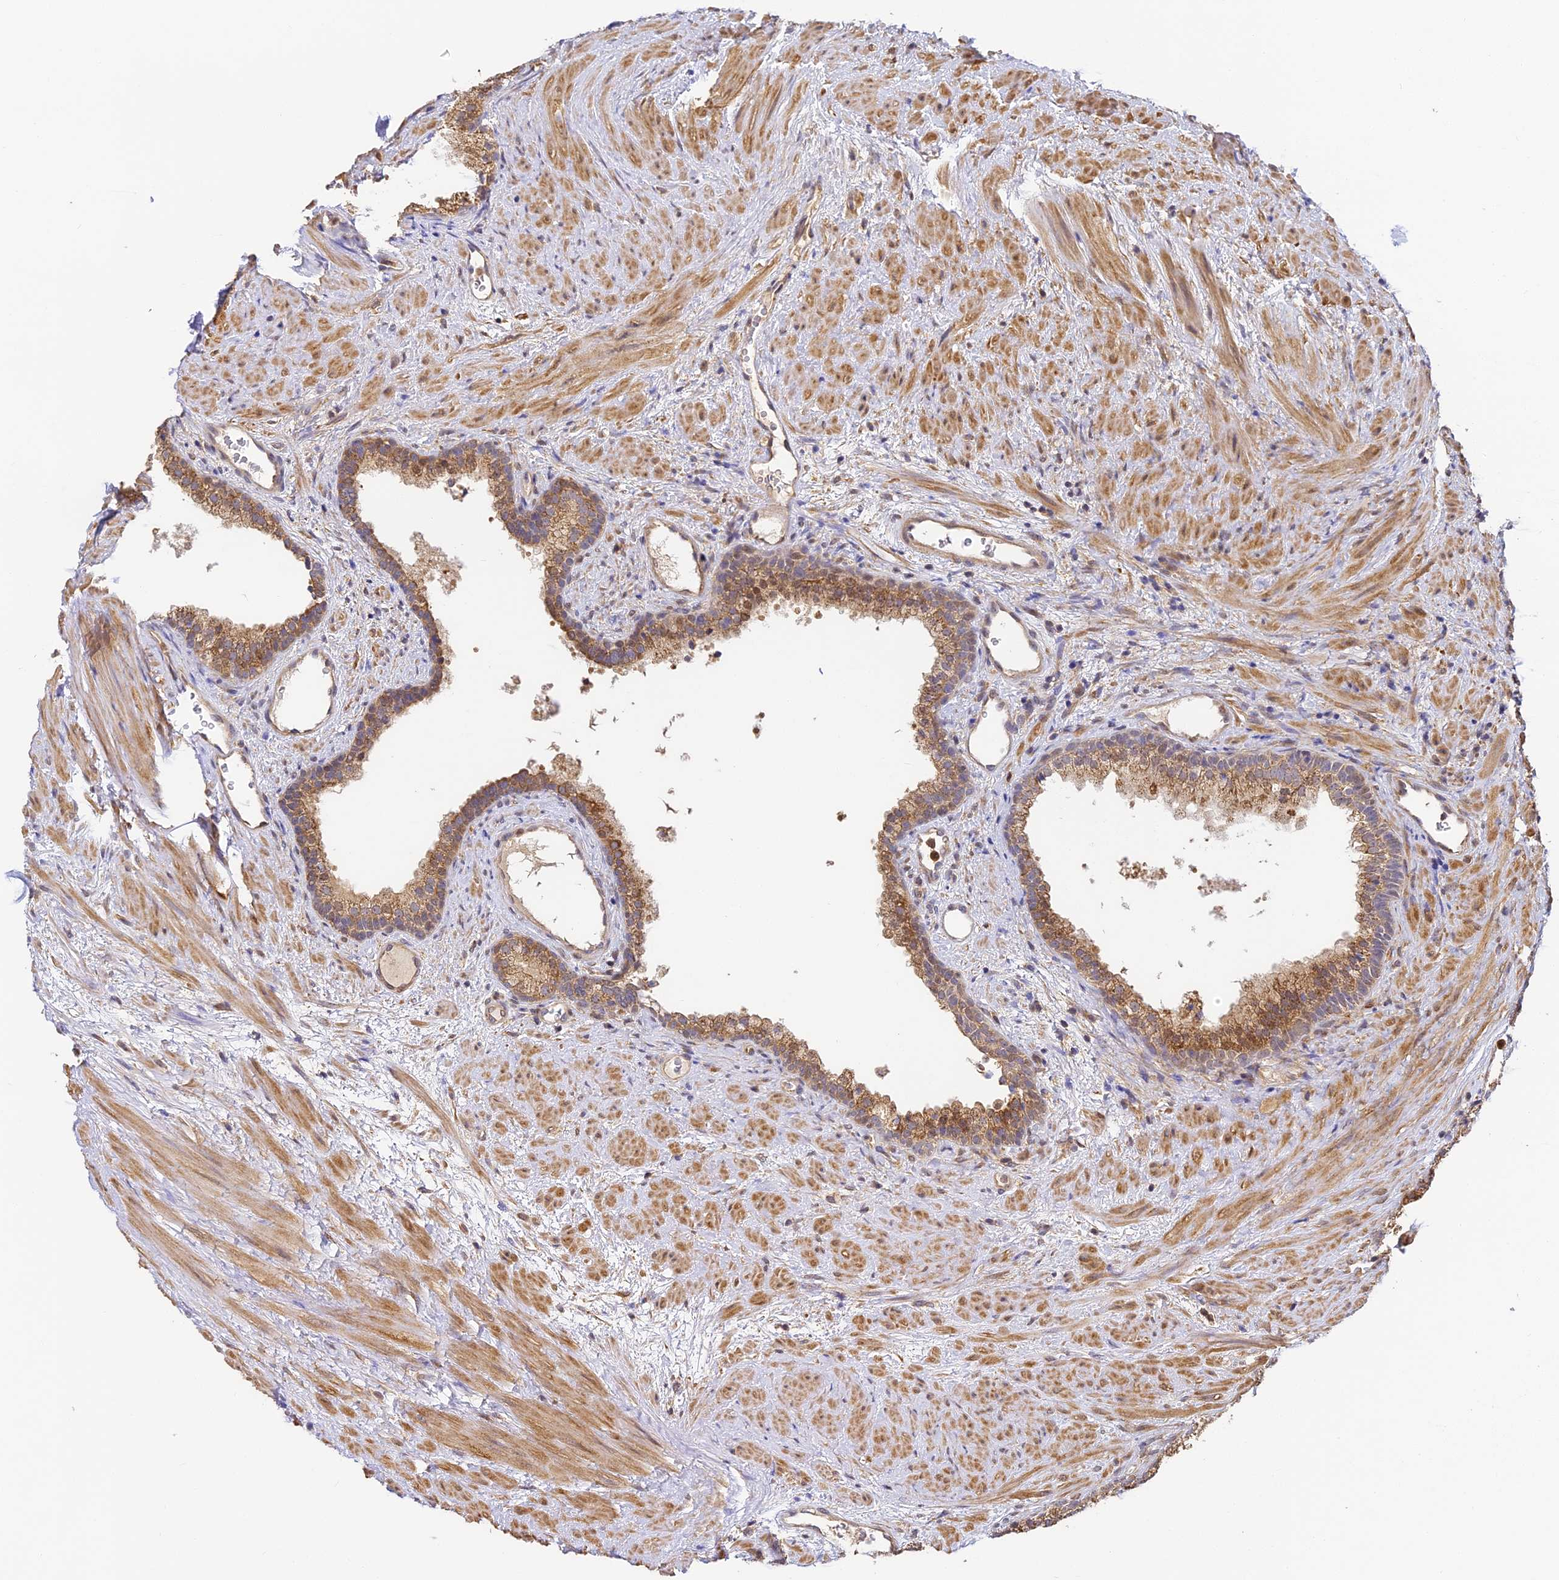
{"staining": {"intensity": "moderate", "quantity": ">75%", "location": "cytoplasmic/membranous"}, "tissue": "prostate", "cell_type": "Glandular cells", "image_type": "normal", "snomed": [{"axis": "morphology", "description": "Normal tissue, NOS"}, {"axis": "topography", "description": "Prostate"}], "caption": "Immunohistochemistry (IHC) staining of unremarkable prostate, which exhibits medium levels of moderate cytoplasmic/membranous staining in approximately >75% of glandular cells indicating moderate cytoplasmic/membranous protein expression. The staining was performed using DAB (3,3'-diaminobenzidine) (brown) for protein detection and nuclei were counterstained in hematoxylin (blue).", "gene": "ENSG00000268870", "patient": {"sex": "male", "age": 76}}